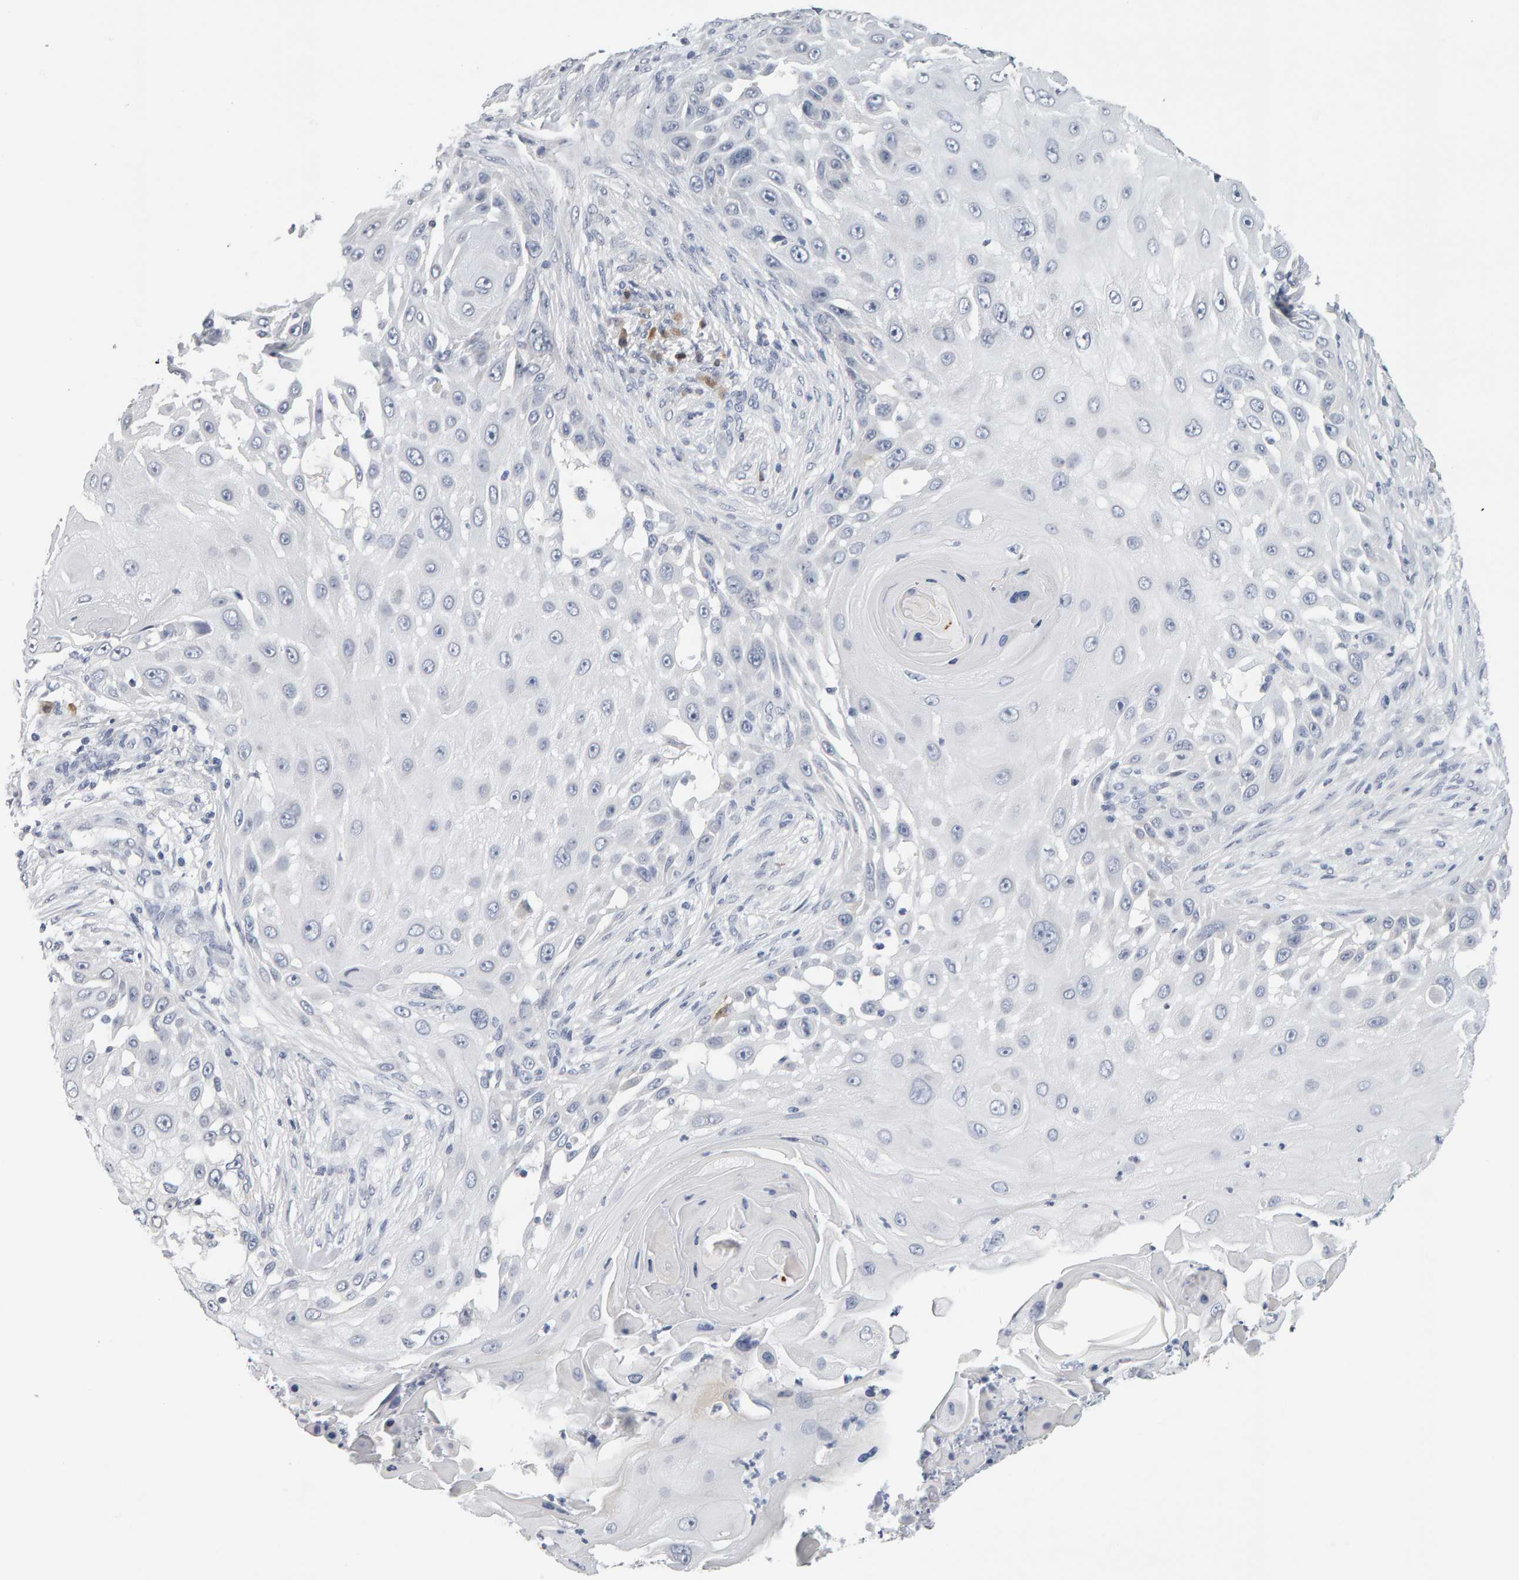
{"staining": {"intensity": "negative", "quantity": "none", "location": "none"}, "tissue": "skin cancer", "cell_type": "Tumor cells", "image_type": "cancer", "snomed": [{"axis": "morphology", "description": "Squamous cell carcinoma, NOS"}, {"axis": "topography", "description": "Skin"}], "caption": "IHC histopathology image of neoplastic tissue: human squamous cell carcinoma (skin) stained with DAB (3,3'-diaminobenzidine) reveals no significant protein expression in tumor cells. (DAB IHC, high magnification).", "gene": "CTH", "patient": {"sex": "female", "age": 44}}